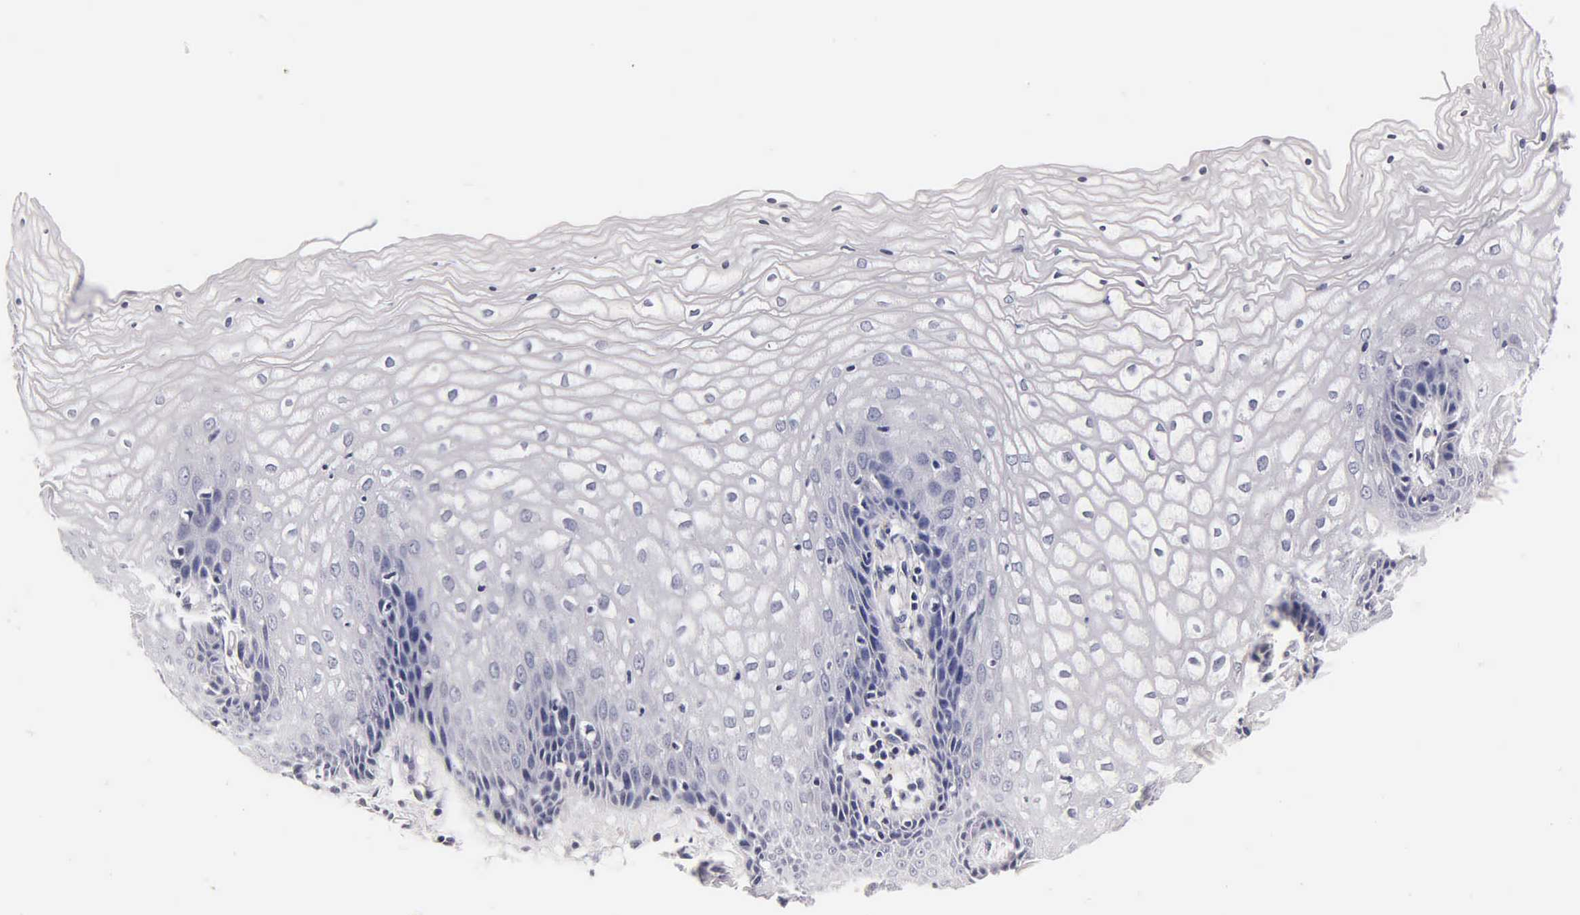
{"staining": {"intensity": "negative", "quantity": "none", "location": "none"}, "tissue": "vagina", "cell_type": "Squamous epithelial cells", "image_type": "normal", "snomed": [{"axis": "morphology", "description": "Normal tissue, NOS"}, {"axis": "topography", "description": "Vagina"}], "caption": "The immunohistochemistry photomicrograph has no significant positivity in squamous epithelial cells of vagina.", "gene": "ENO2", "patient": {"sex": "female", "age": 34}}